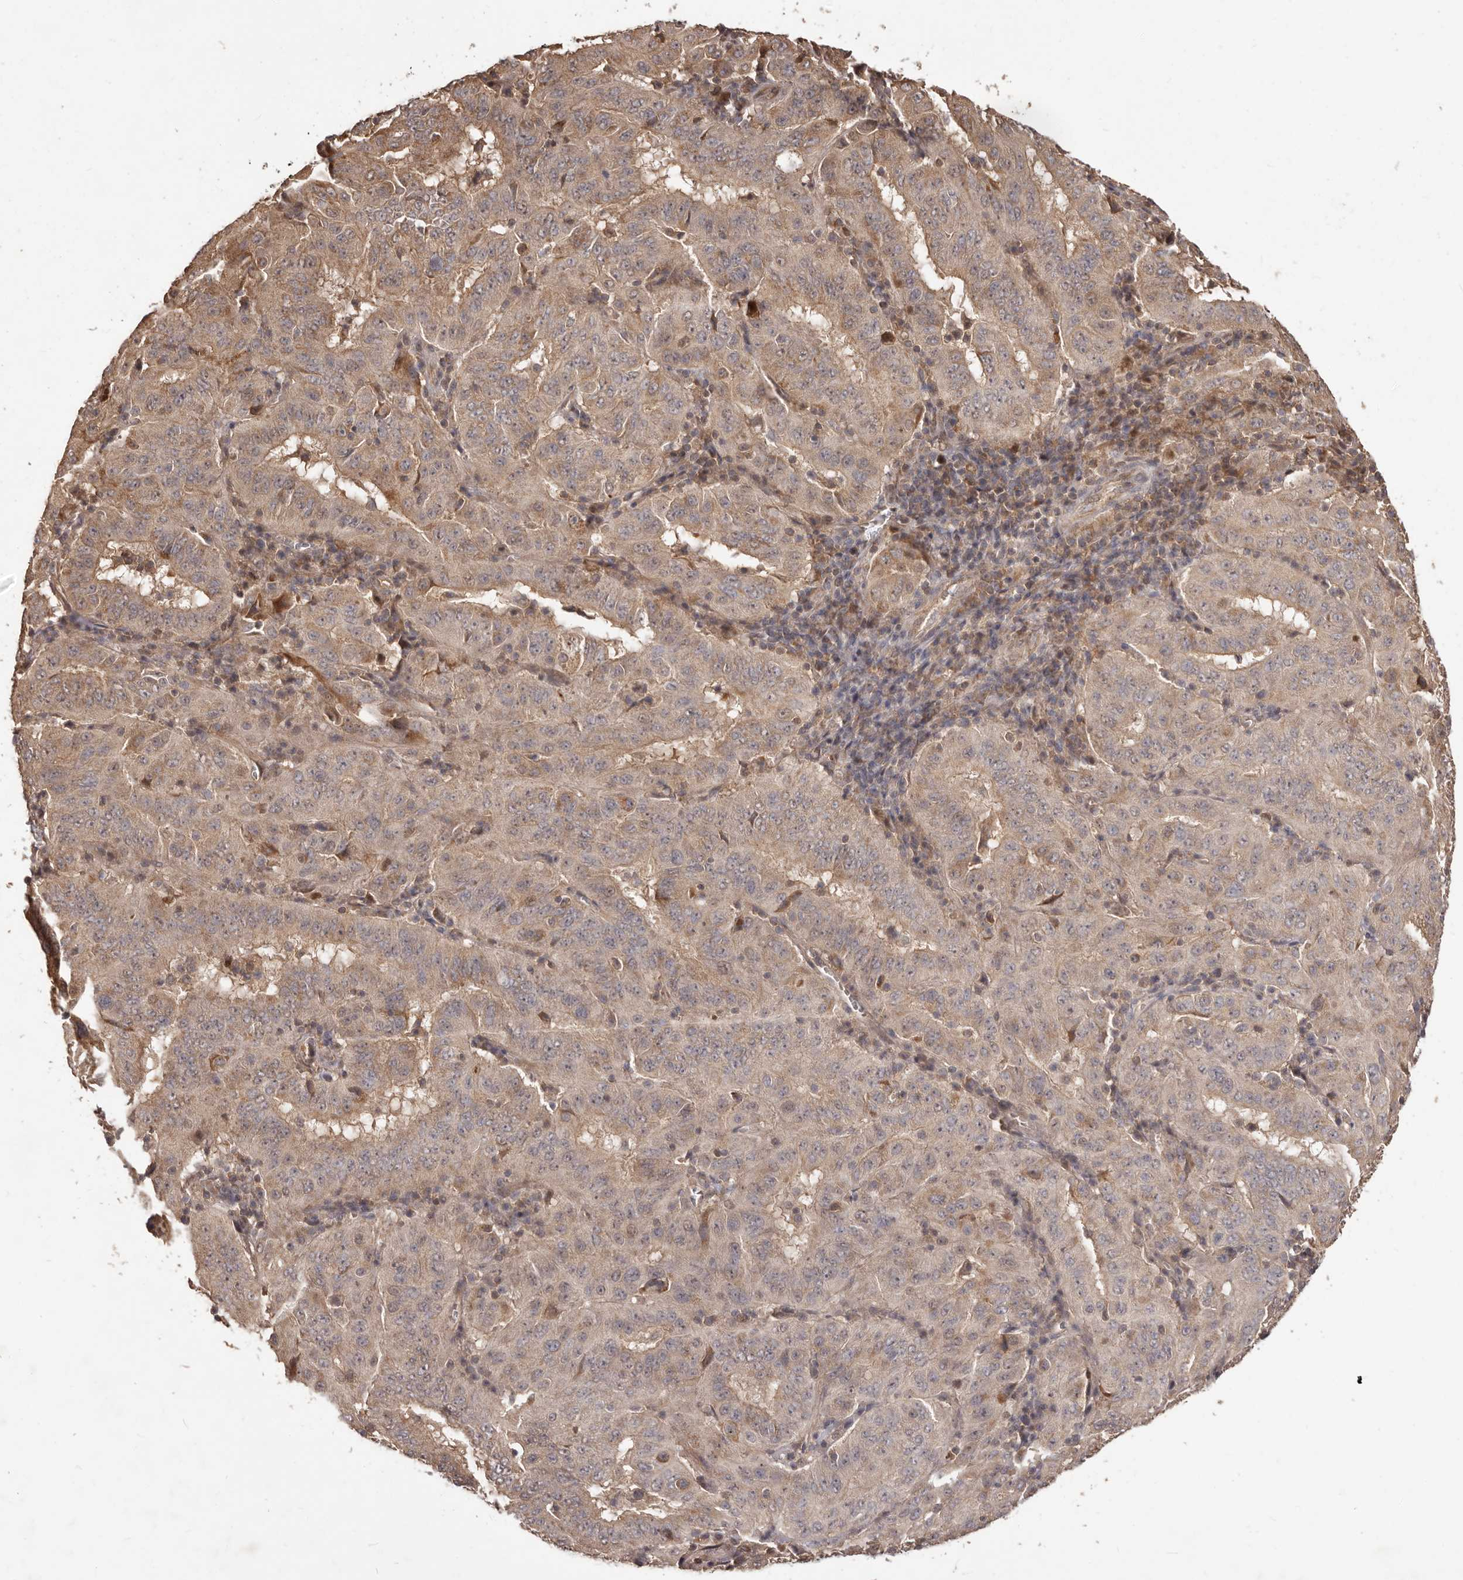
{"staining": {"intensity": "weak", "quantity": ">75%", "location": "cytoplasmic/membranous"}, "tissue": "pancreatic cancer", "cell_type": "Tumor cells", "image_type": "cancer", "snomed": [{"axis": "morphology", "description": "Adenocarcinoma, NOS"}, {"axis": "topography", "description": "Pancreas"}], "caption": "Tumor cells display weak cytoplasmic/membranous staining in approximately >75% of cells in pancreatic cancer.", "gene": "MTO1", "patient": {"sex": "male", "age": 63}}